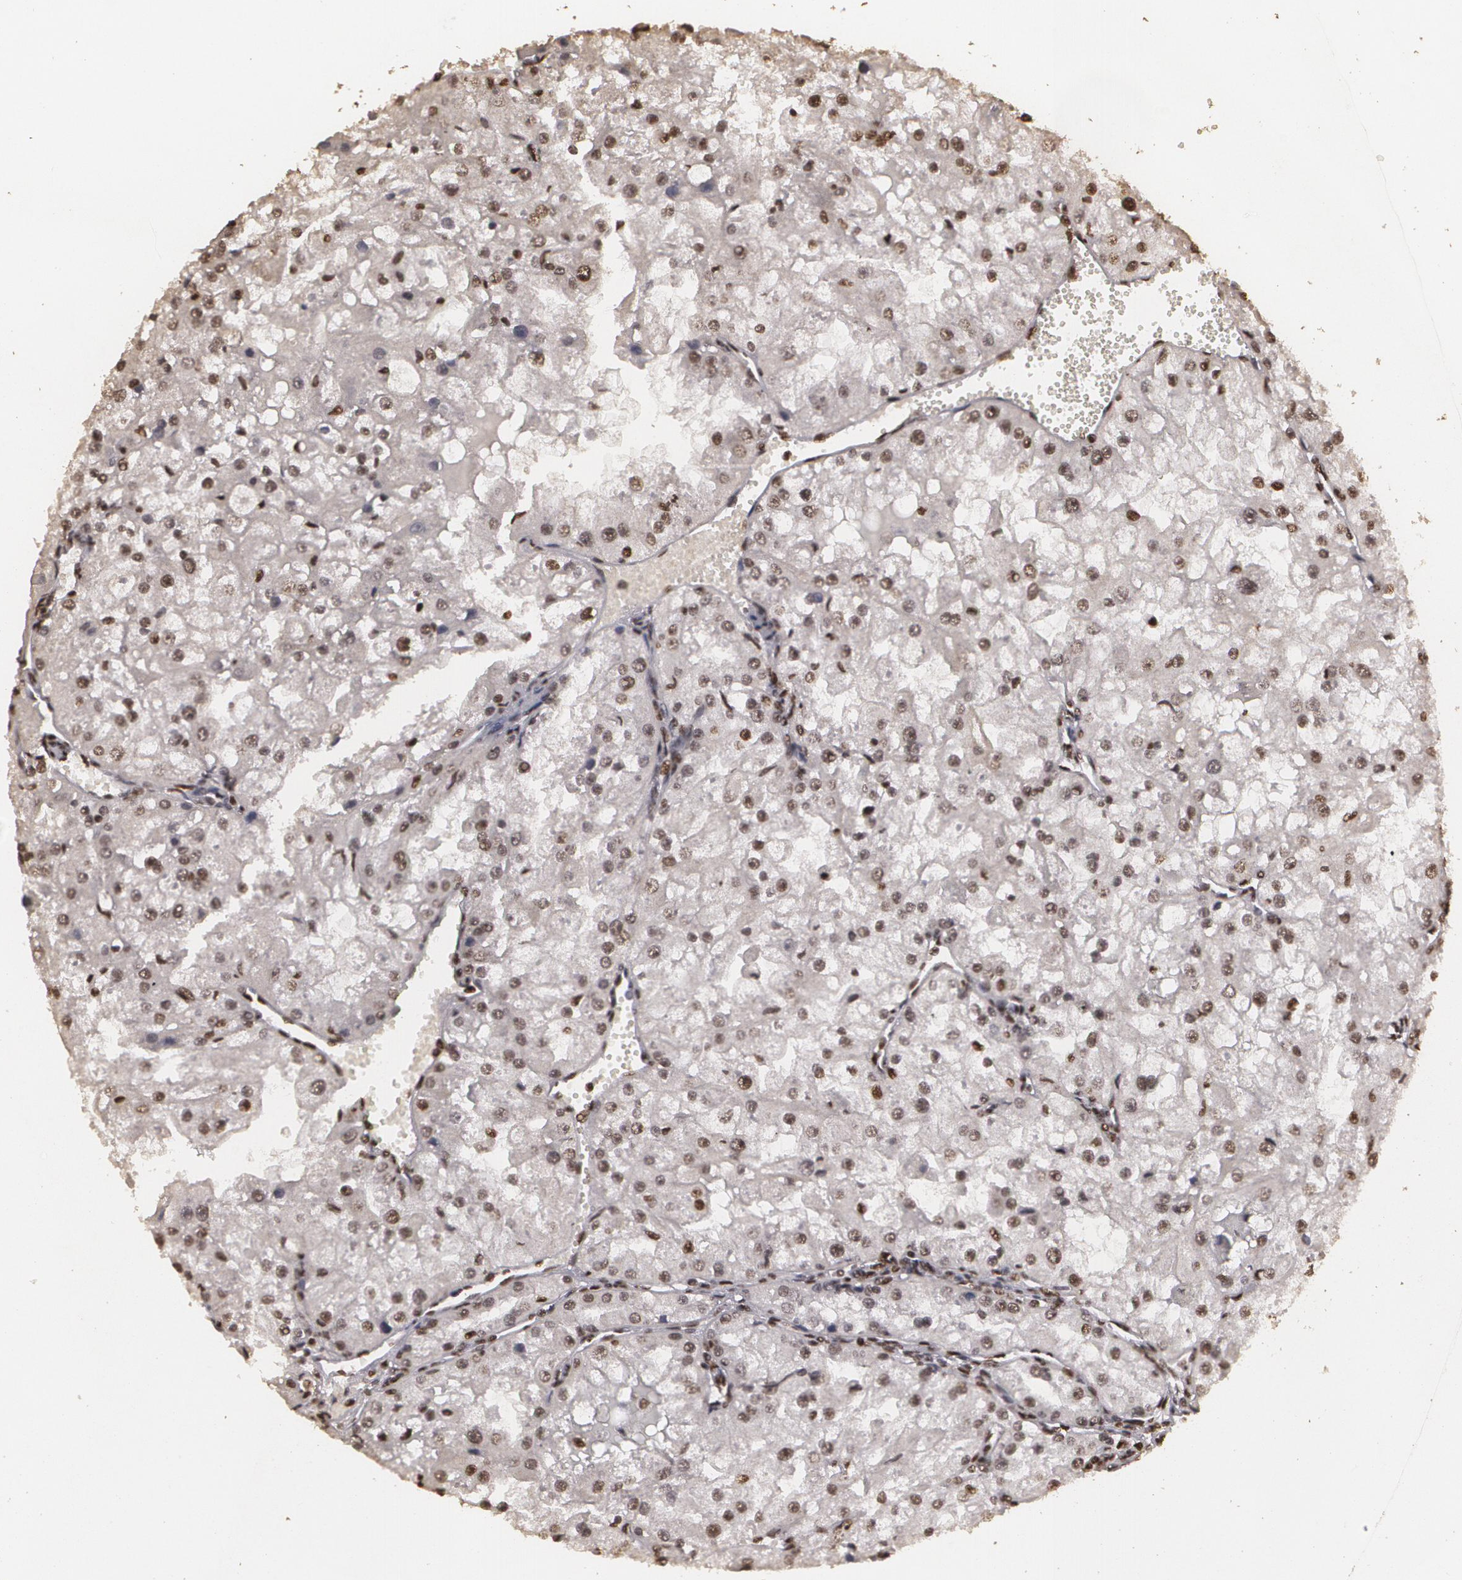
{"staining": {"intensity": "moderate", "quantity": ">75%", "location": "nuclear"}, "tissue": "renal cancer", "cell_type": "Tumor cells", "image_type": "cancer", "snomed": [{"axis": "morphology", "description": "Adenocarcinoma, NOS"}, {"axis": "topography", "description": "Kidney"}], "caption": "Renal cancer (adenocarcinoma) was stained to show a protein in brown. There is medium levels of moderate nuclear staining in about >75% of tumor cells.", "gene": "RCOR1", "patient": {"sex": "female", "age": 74}}